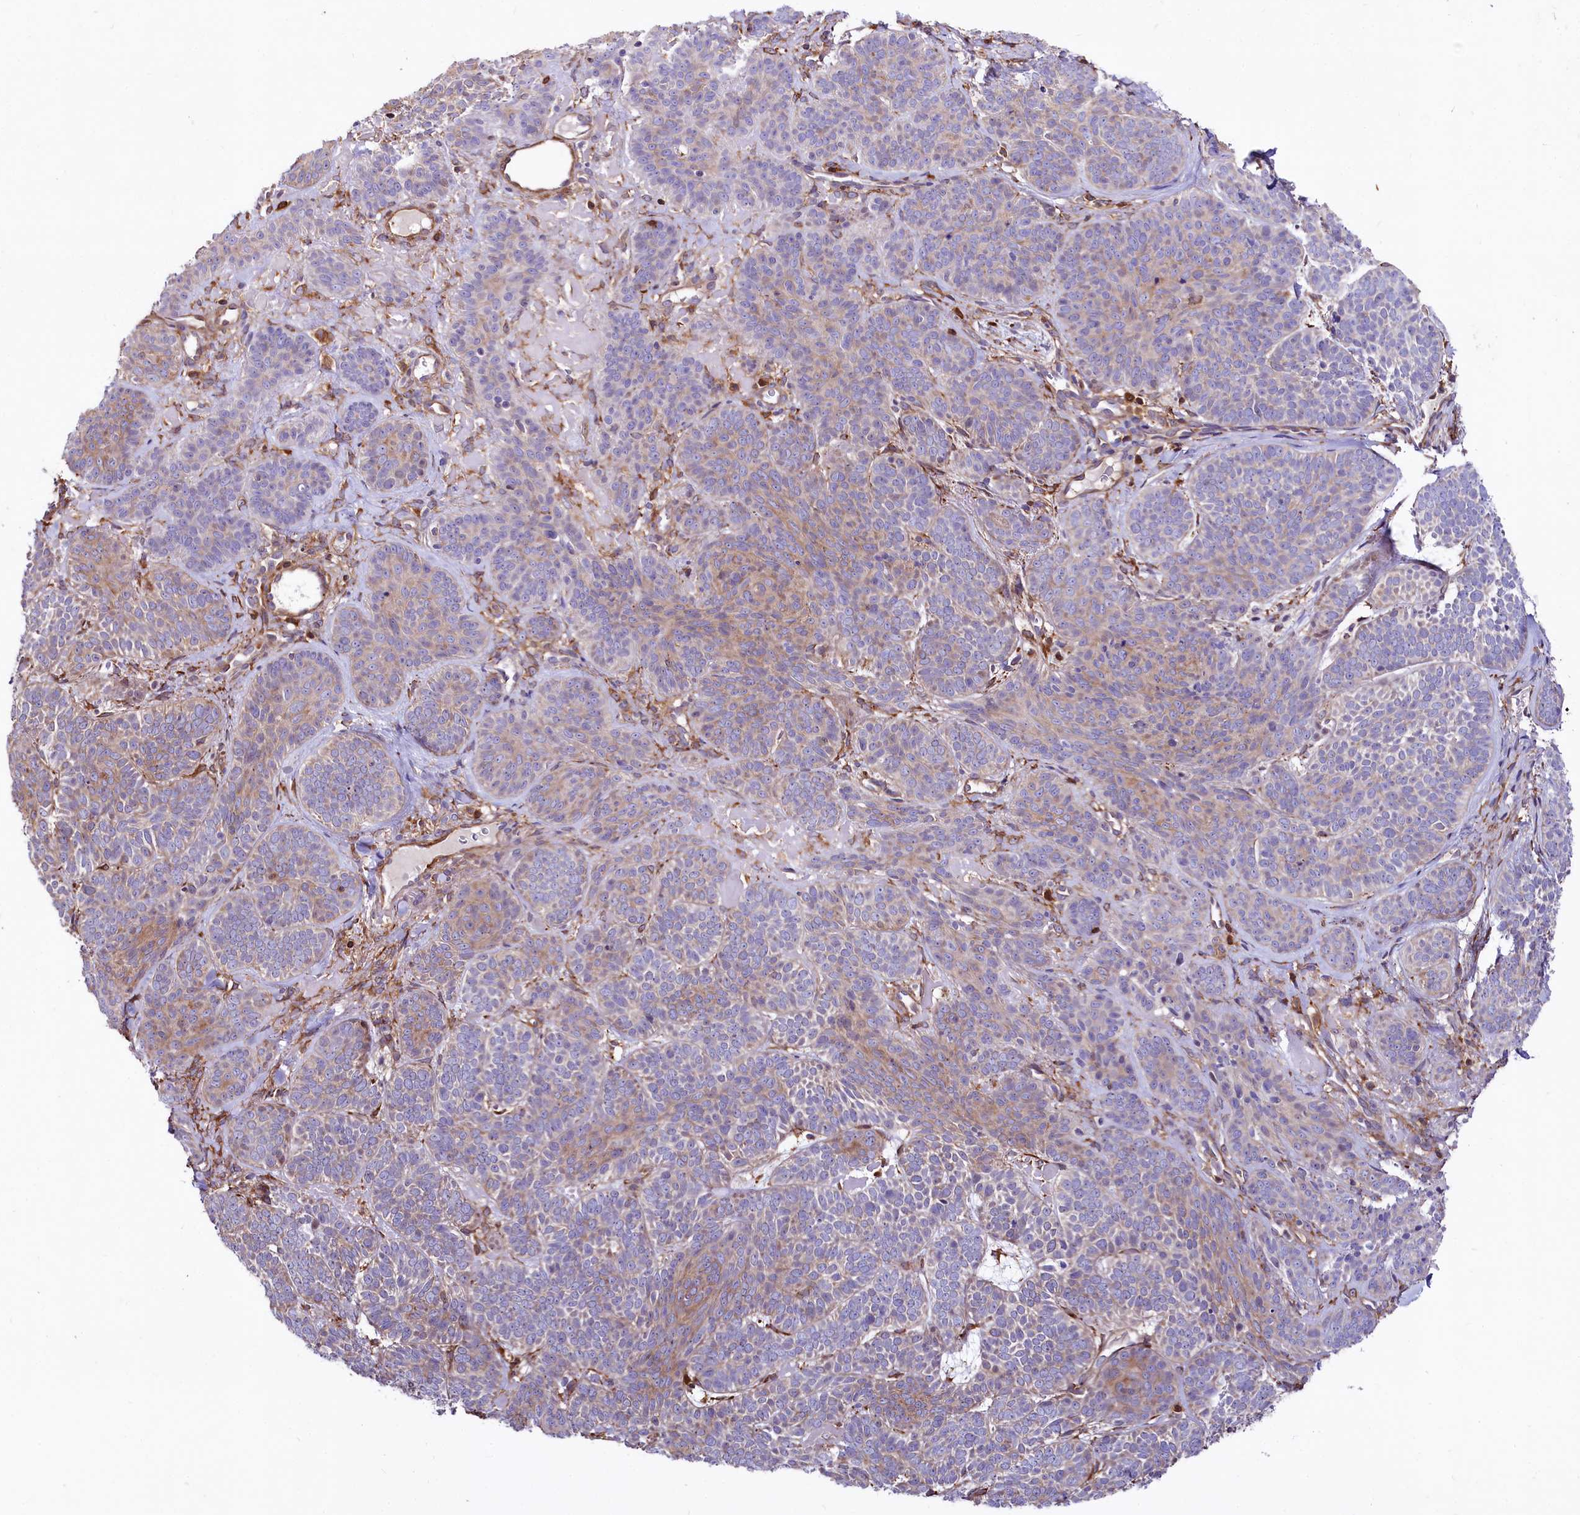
{"staining": {"intensity": "weak", "quantity": "<25%", "location": "cytoplasmic/membranous"}, "tissue": "skin cancer", "cell_type": "Tumor cells", "image_type": "cancer", "snomed": [{"axis": "morphology", "description": "Basal cell carcinoma"}, {"axis": "topography", "description": "Skin"}], "caption": "The immunohistochemistry (IHC) image has no significant expression in tumor cells of basal cell carcinoma (skin) tissue.", "gene": "FCHSD2", "patient": {"sex": "male", "age": 85}}